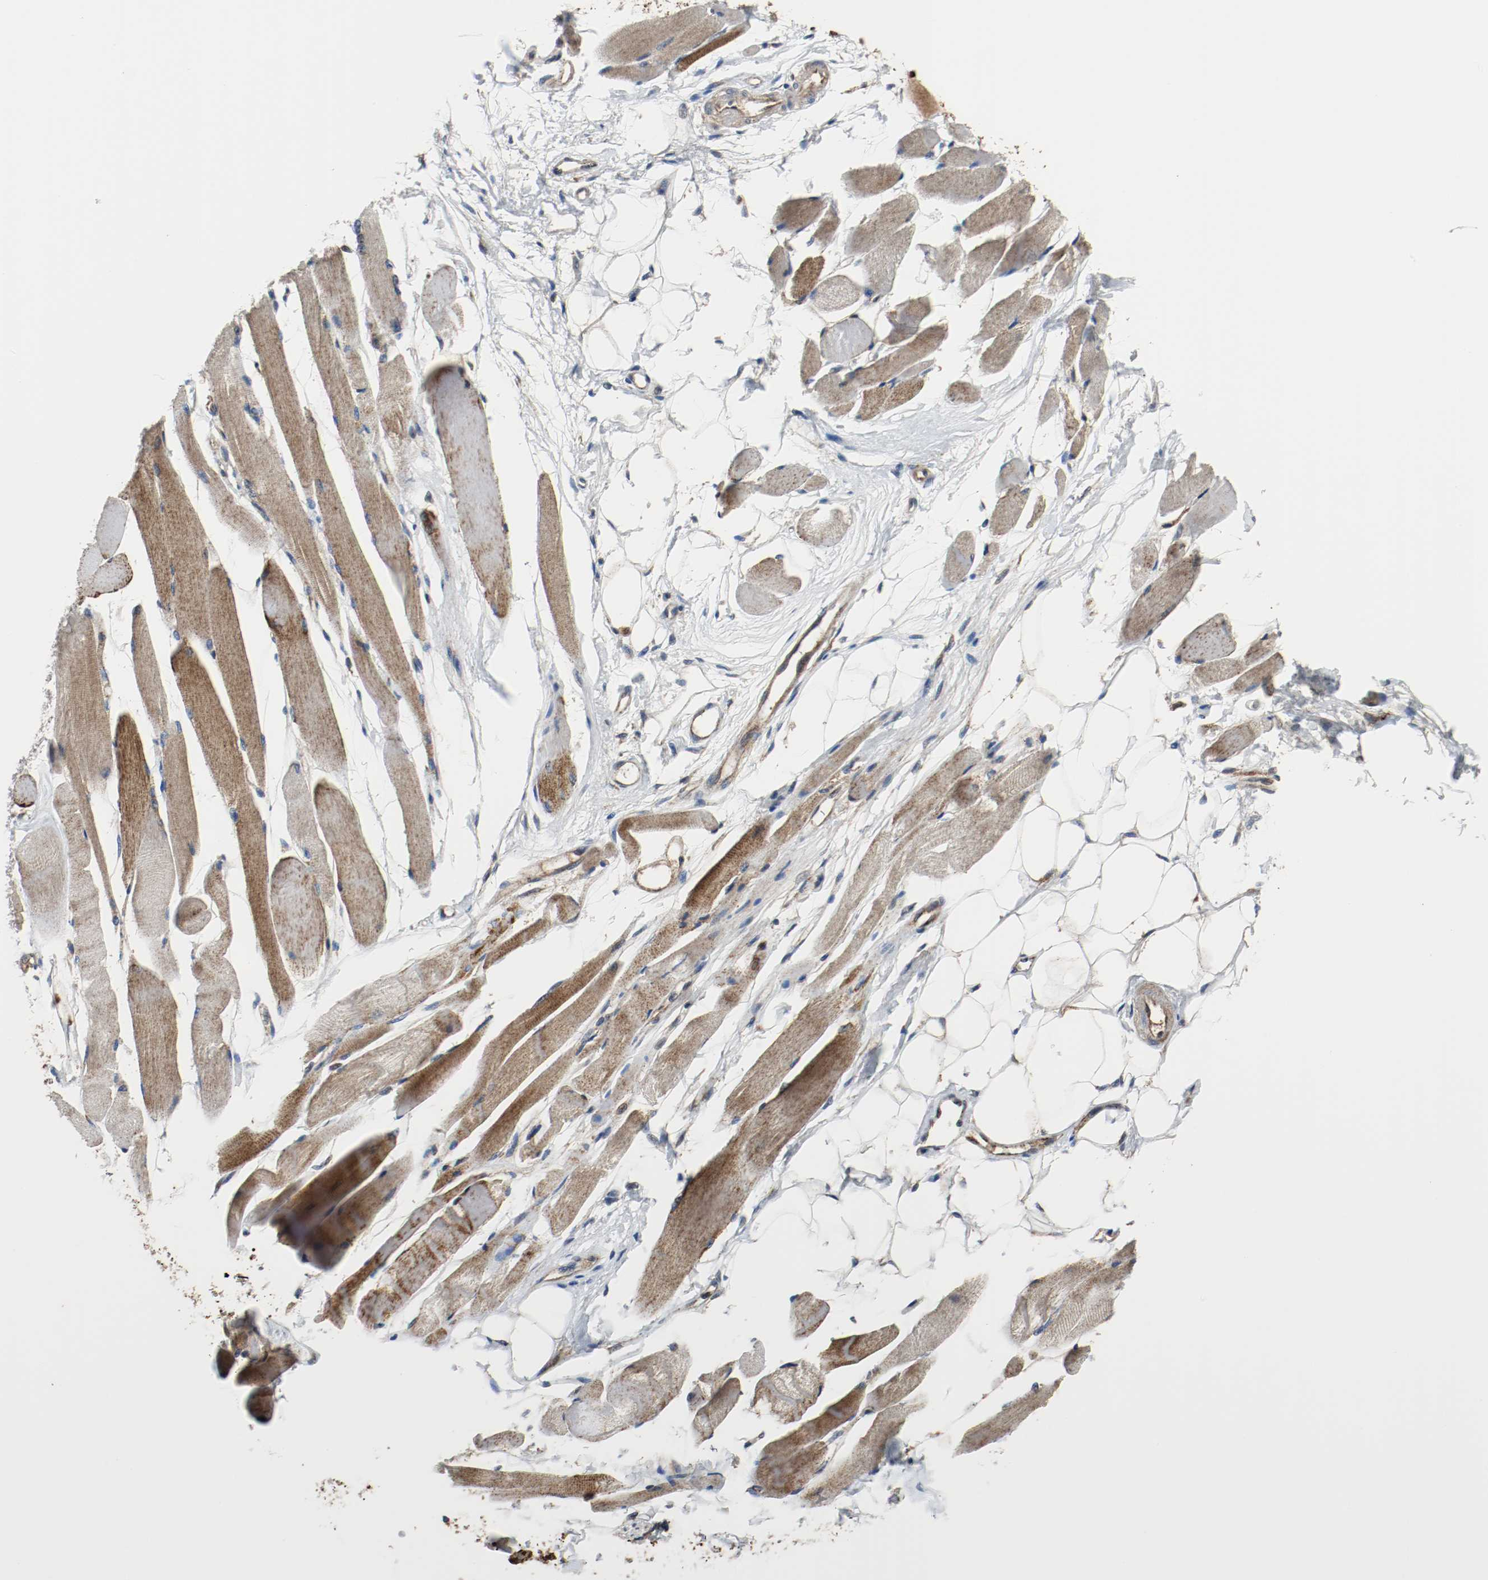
{"staining": {"intensity": "moderate", "quantity": ">75%", "location": "cytoplasmic/membranous"}, "tissue": "skeletal muscle", "cell_type": "Myocytes", "image_type": "normal", "snomed": [{"axis": "morphology", "description": "Normal tissue, NOS"}, {"axis": "topography", "description": "Skeletal muscle"}, {"axis": "topography", "description": "Peripheral nerve tissue"}], "caption": "Immunohistochemistry (IHC) of normal skeletal muscle demonstrates medium levels of moderate cytoplasmic/membranous expression in about >75% of myocytes.", "gene": "TXNRD1", "patient": {"sex": "female", "age": 84}}